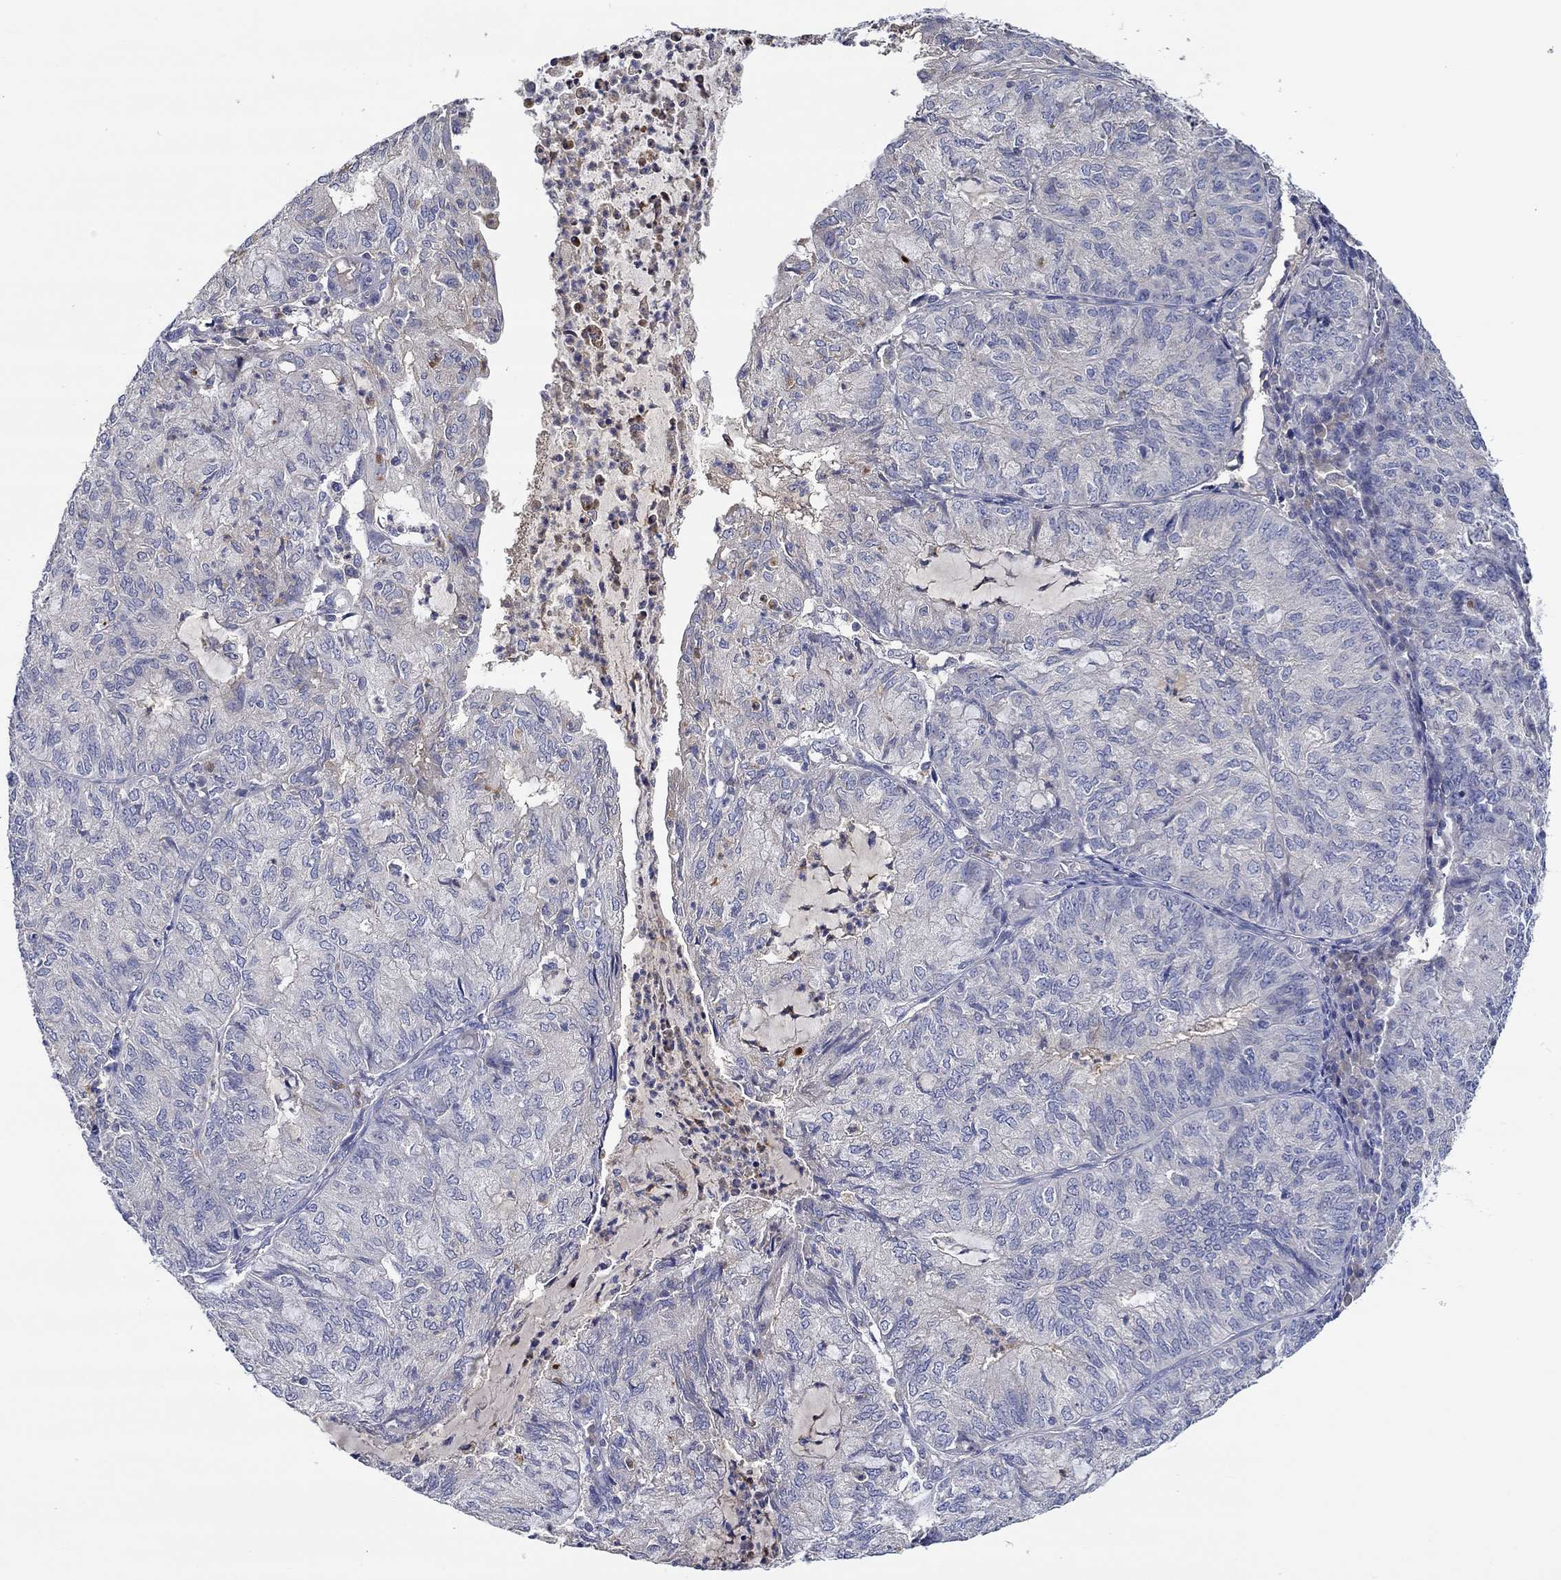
{"staining": {"intensity": "negative", "quantity": "none", "location": "none"}, "tissue": "endometrial cancer", "cell_type": "Tumor cells", "image_type": "cancer", "snomed": [{"axis": "morphology", "description": "Adenocarcinoma, NOS"}, {"axis": "topography", "description": "Endometrium"}], "caption": "IHC micrograph of neoplastic tissue: human adenocarcinoma (endometrial) stained with DAB shows no significant protein staining in tumor cells.", "gene": "CHIT1", "patient": {"sex": "female", "age": 82}}